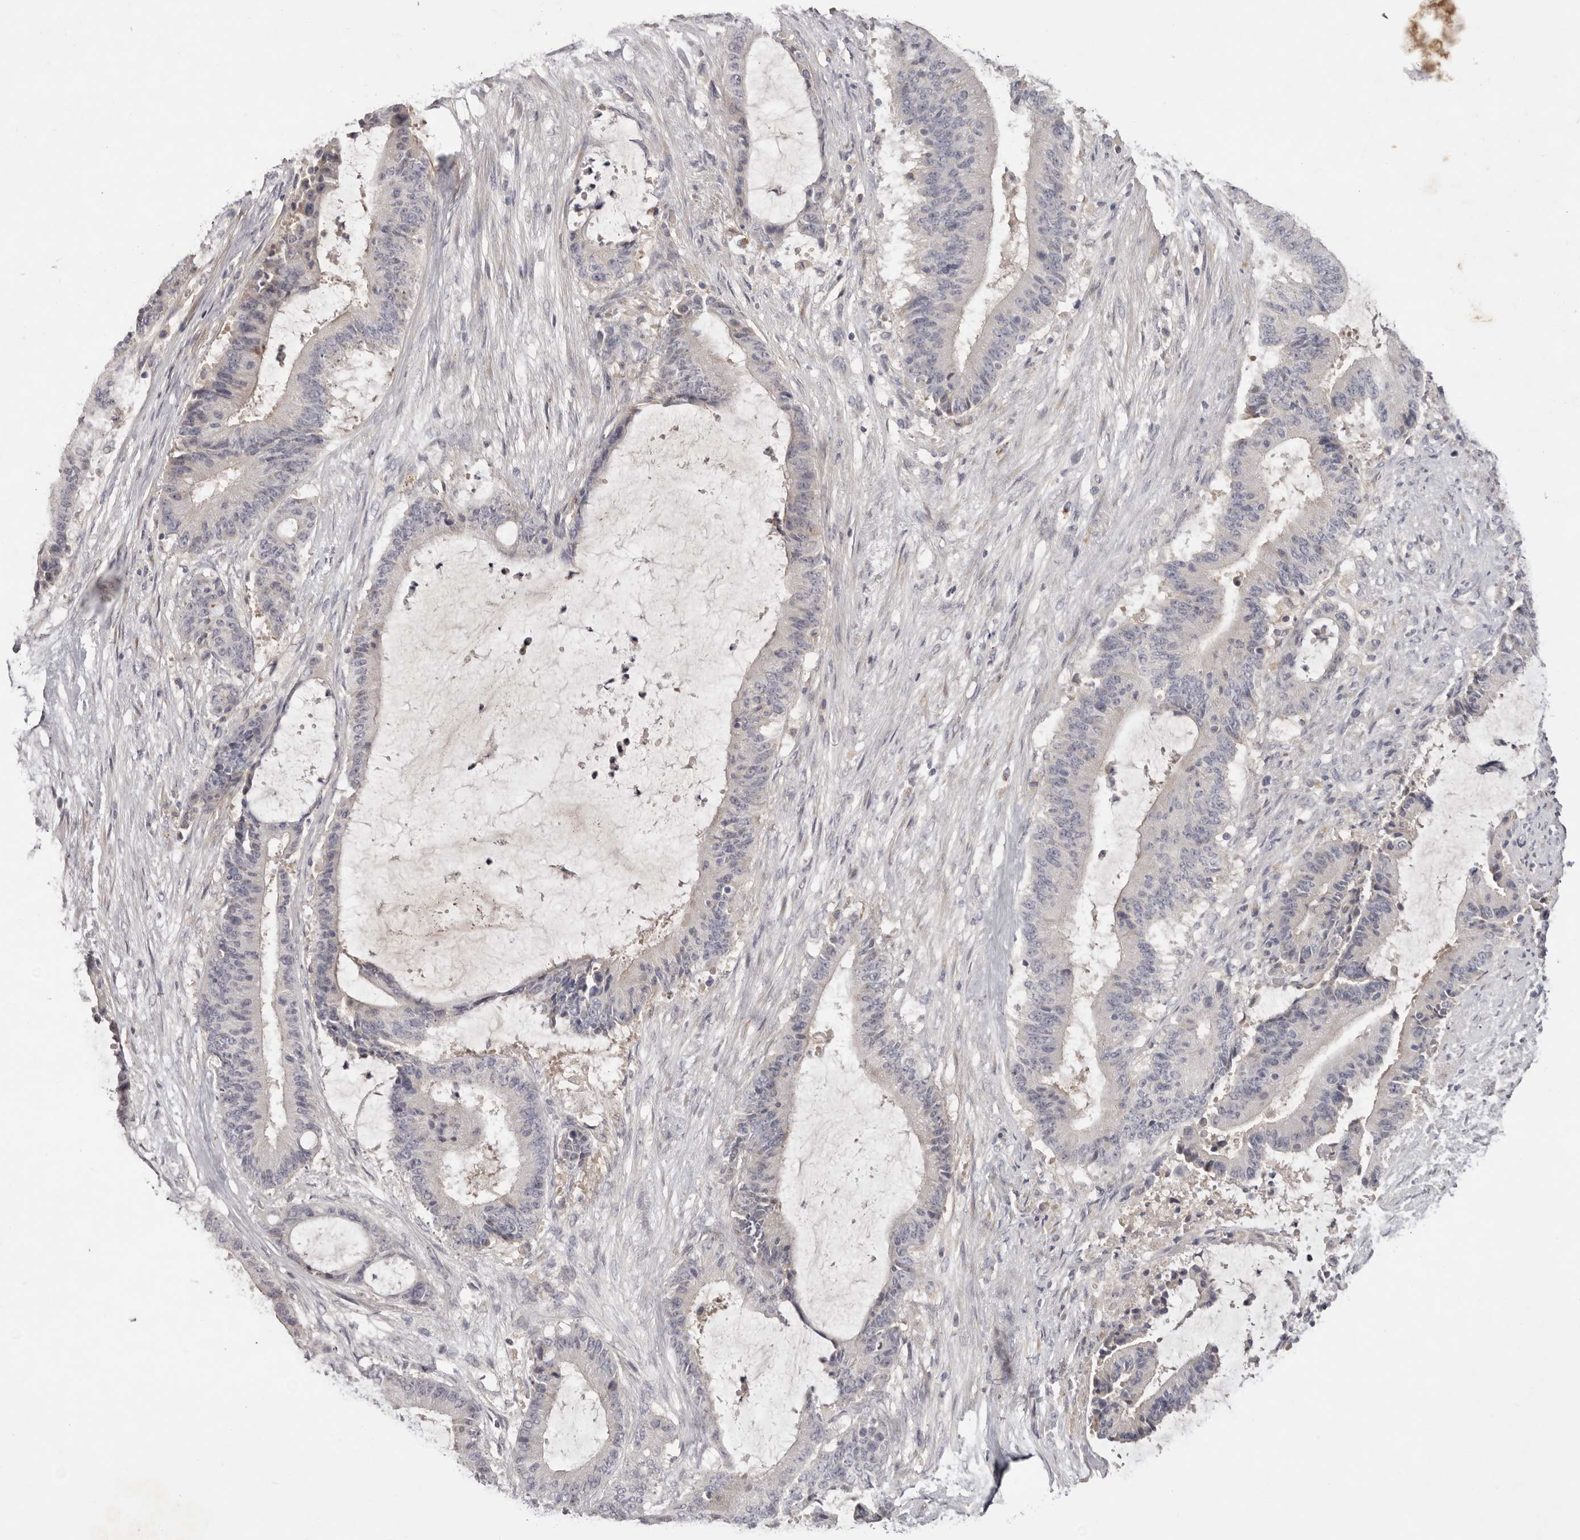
{"staining": {"intensity": "negative", "quantity": "none", "location": "none"}, "tissue": "liver cancer", "cell_type": "Tumor cells", "image_type": "cancer", "snomed": [{"axis": "morphology", "description": "Normal tissue, NOS"}, {"axis": "morphology", "description": "Cholangiocarcinoma"}, {"axis": "topography", "description": "Liver"}, {"axis": "topography", "description": "Peripheral nerve tissue"}], "caption": "Protein analysis of cholangiocarcinoma (liver) shows no significant positivity in tumor cells.", "gene": "SCUBE2", "patient": {"sex": "female", "age": 73}}